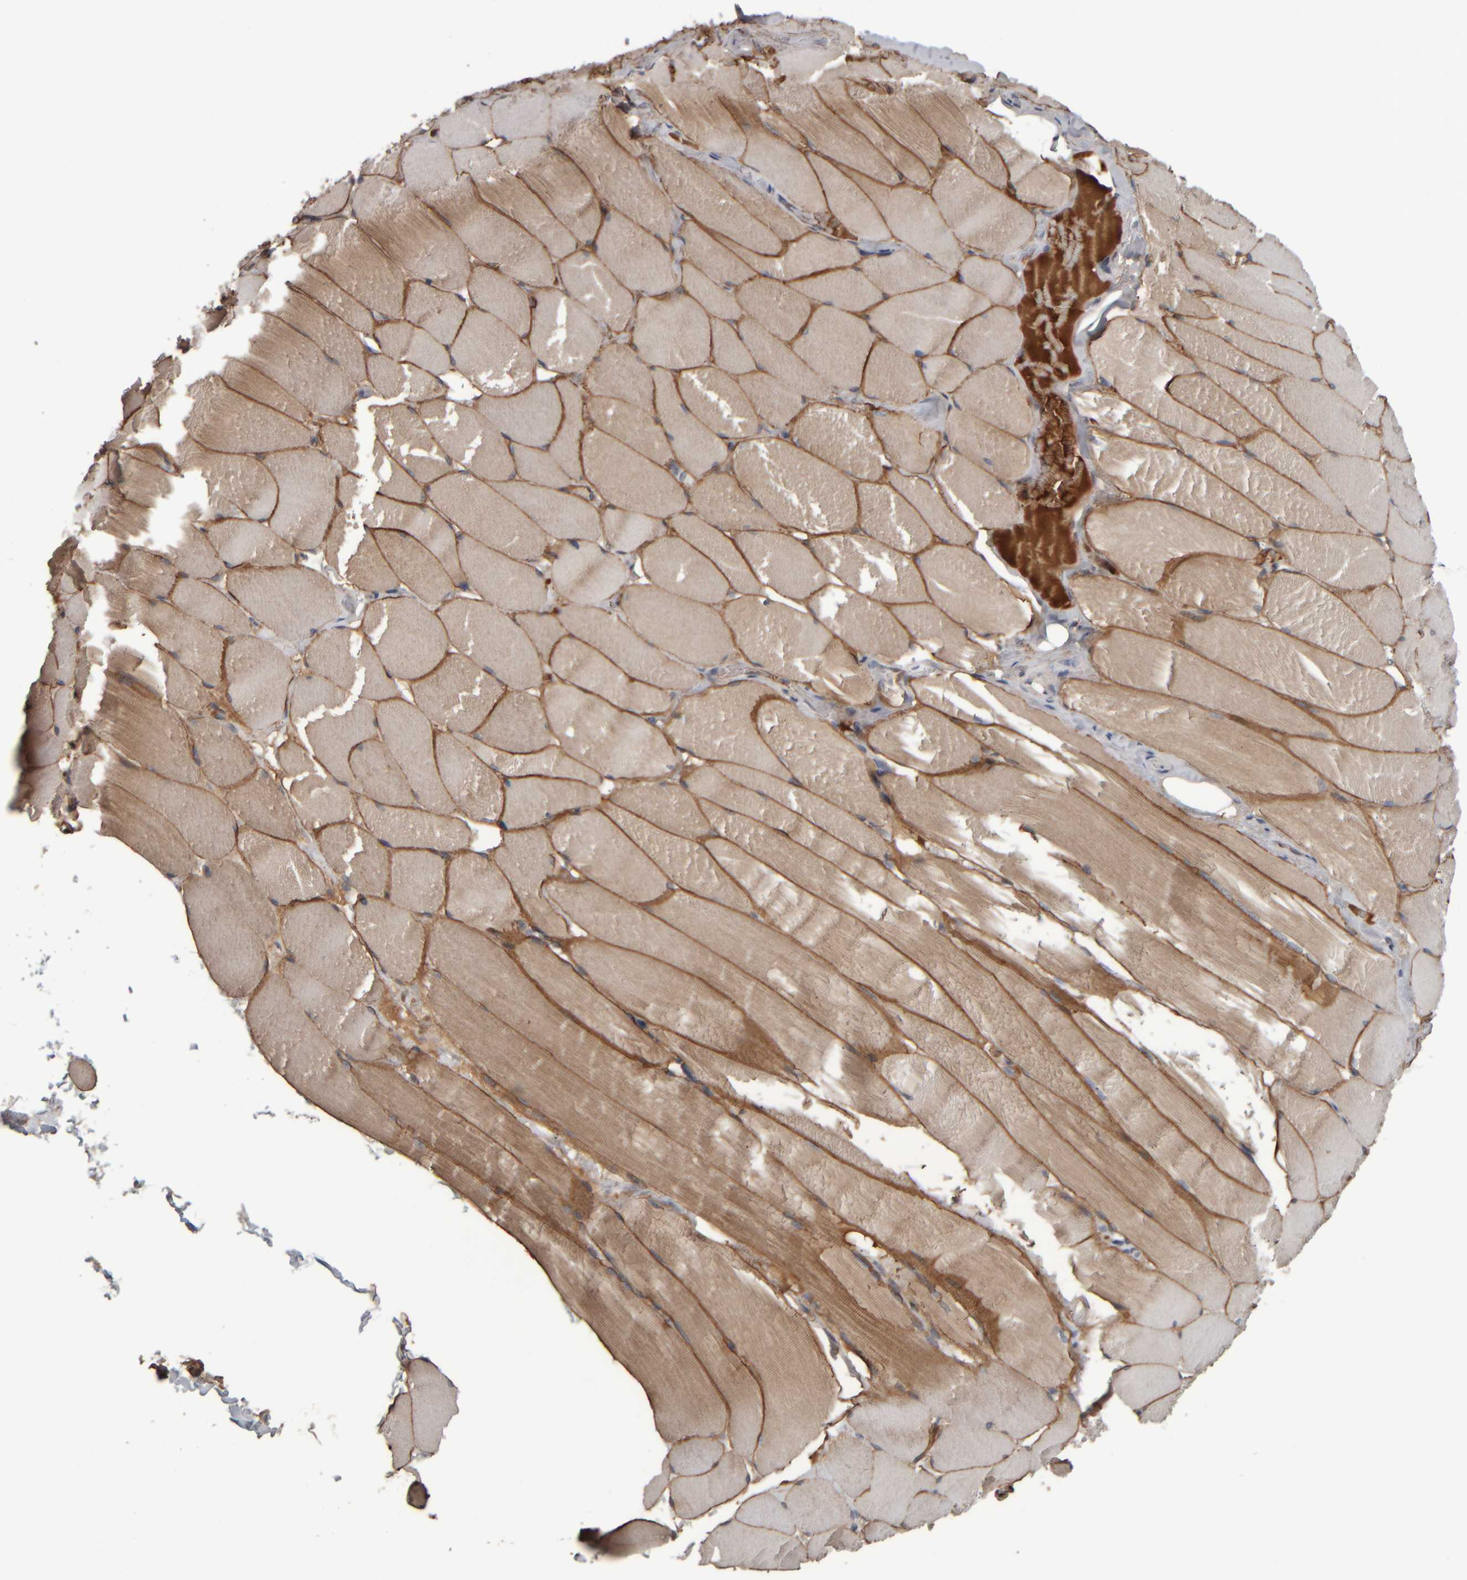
{"staining": {"intensity": "moderate", "quantity": ">75%", "location": "cytoplasmic/membranous"}, "tissue": "skeletal muscle", "cell_type": "Myocytes", "image_type": "normal", "snomed": [{"axis": "morphology", "description": "Normal tissue, NOS"}, {"axis": "topography", "description": "Skin"}, {"axis": "topography", "description": "Skeletal muscle"}], "caption": "This is a histology image of immunohistochemistry (IHC) staining of unremarkable skeletal muscle, which shows moderate positivity in the cytoplasmic/membranous of myocytes.", "gene": "CAVIN4", "patient": {"sex": "male", "age": 83}}